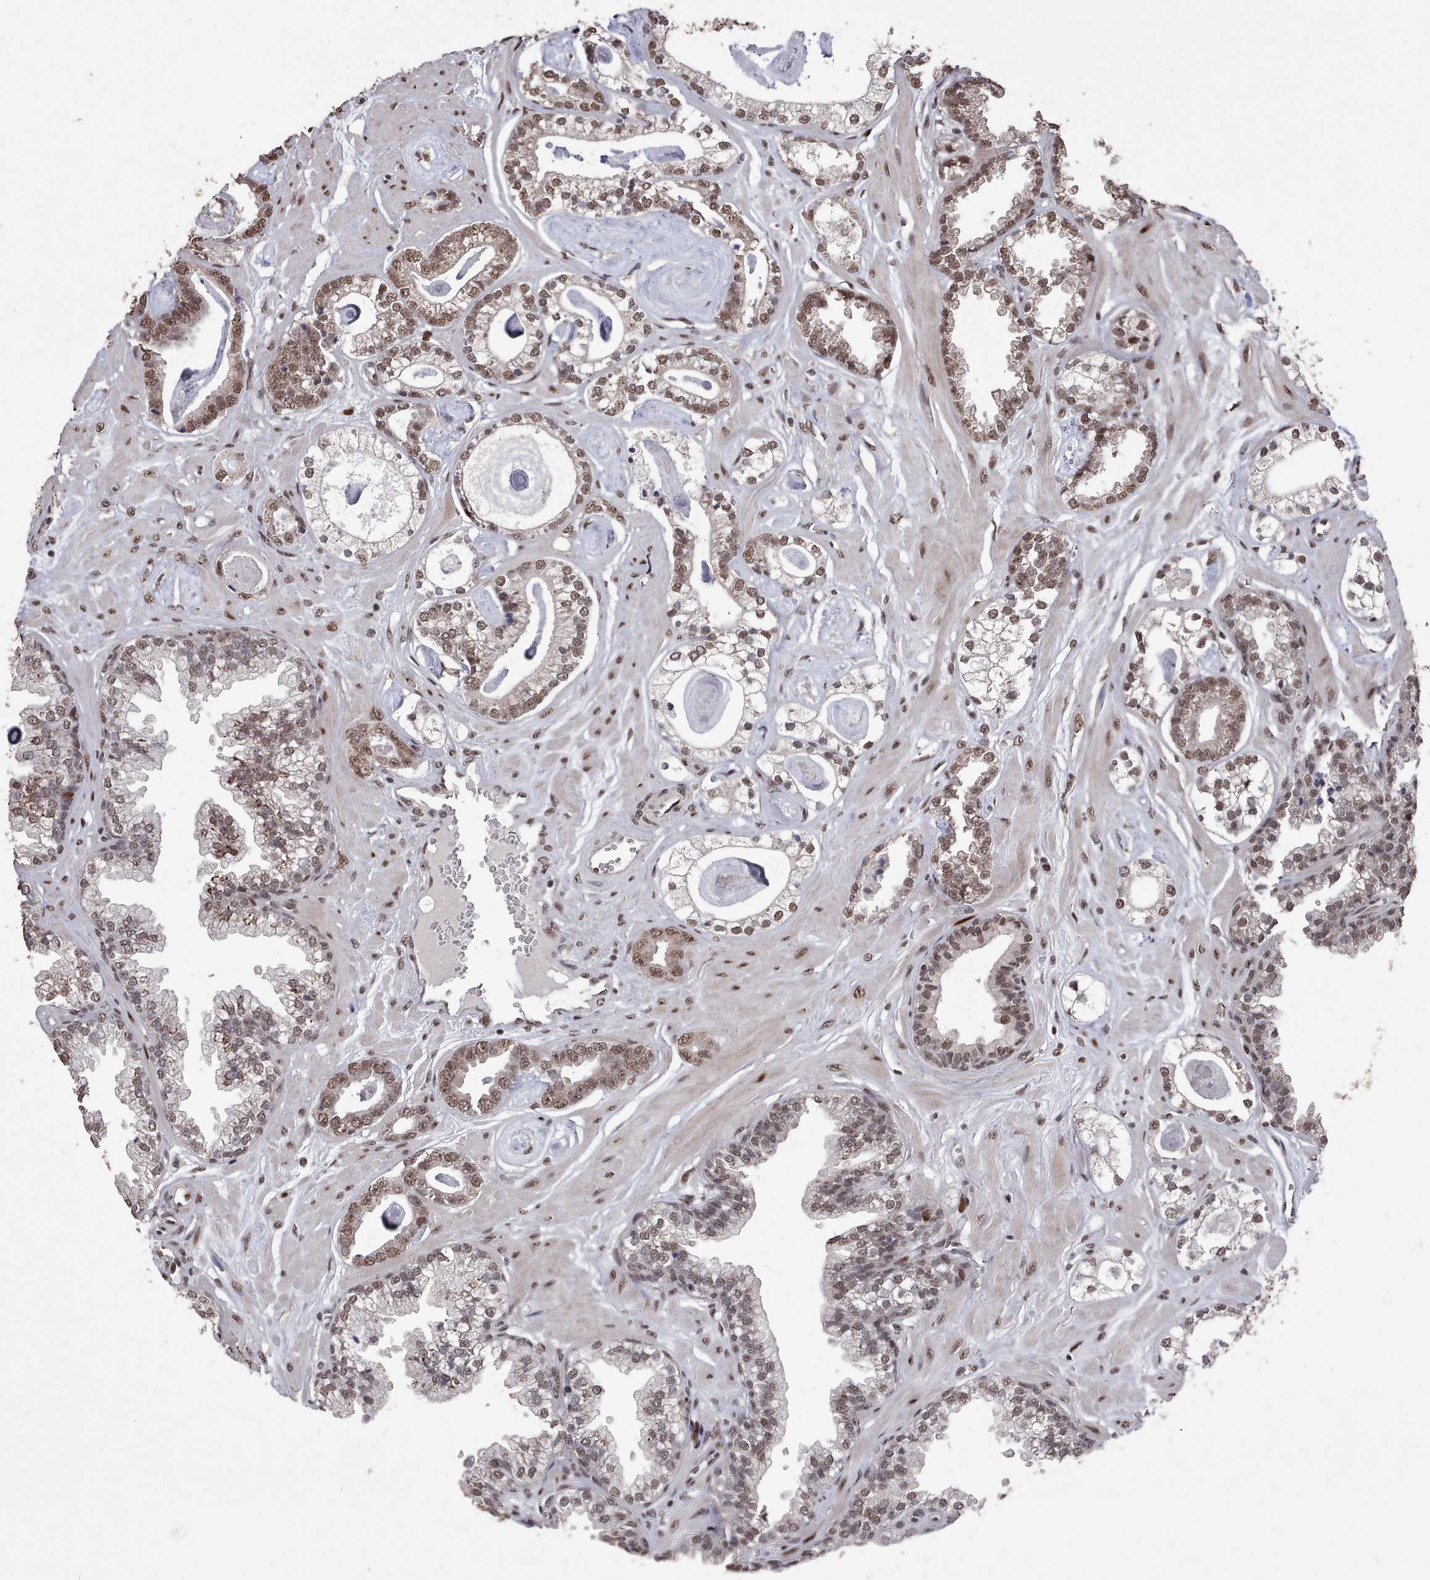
{"staining": {"intensity": "moderate", "quantity": ">75%", "location": "cytoplasmic/membranous,nuclear"}, "tissue": "prostate cancer", "cell_type": "Tumor cells", "image_type": "cancer", "snomed": [{"axis": "morphology", "description": "Adenocarcinoma, Low grade"}, {"axis": "topography", "description": "Prostate"}], "caption": "Prostate adenocarcinoma (low-grade) stained with a brown dye shows moderate cytoplasmic/membranous and nuclear positive expression in about >75% of tumor cells.", "gene": "PNRC2", "patient": {"sex": "male", "age": 60}}